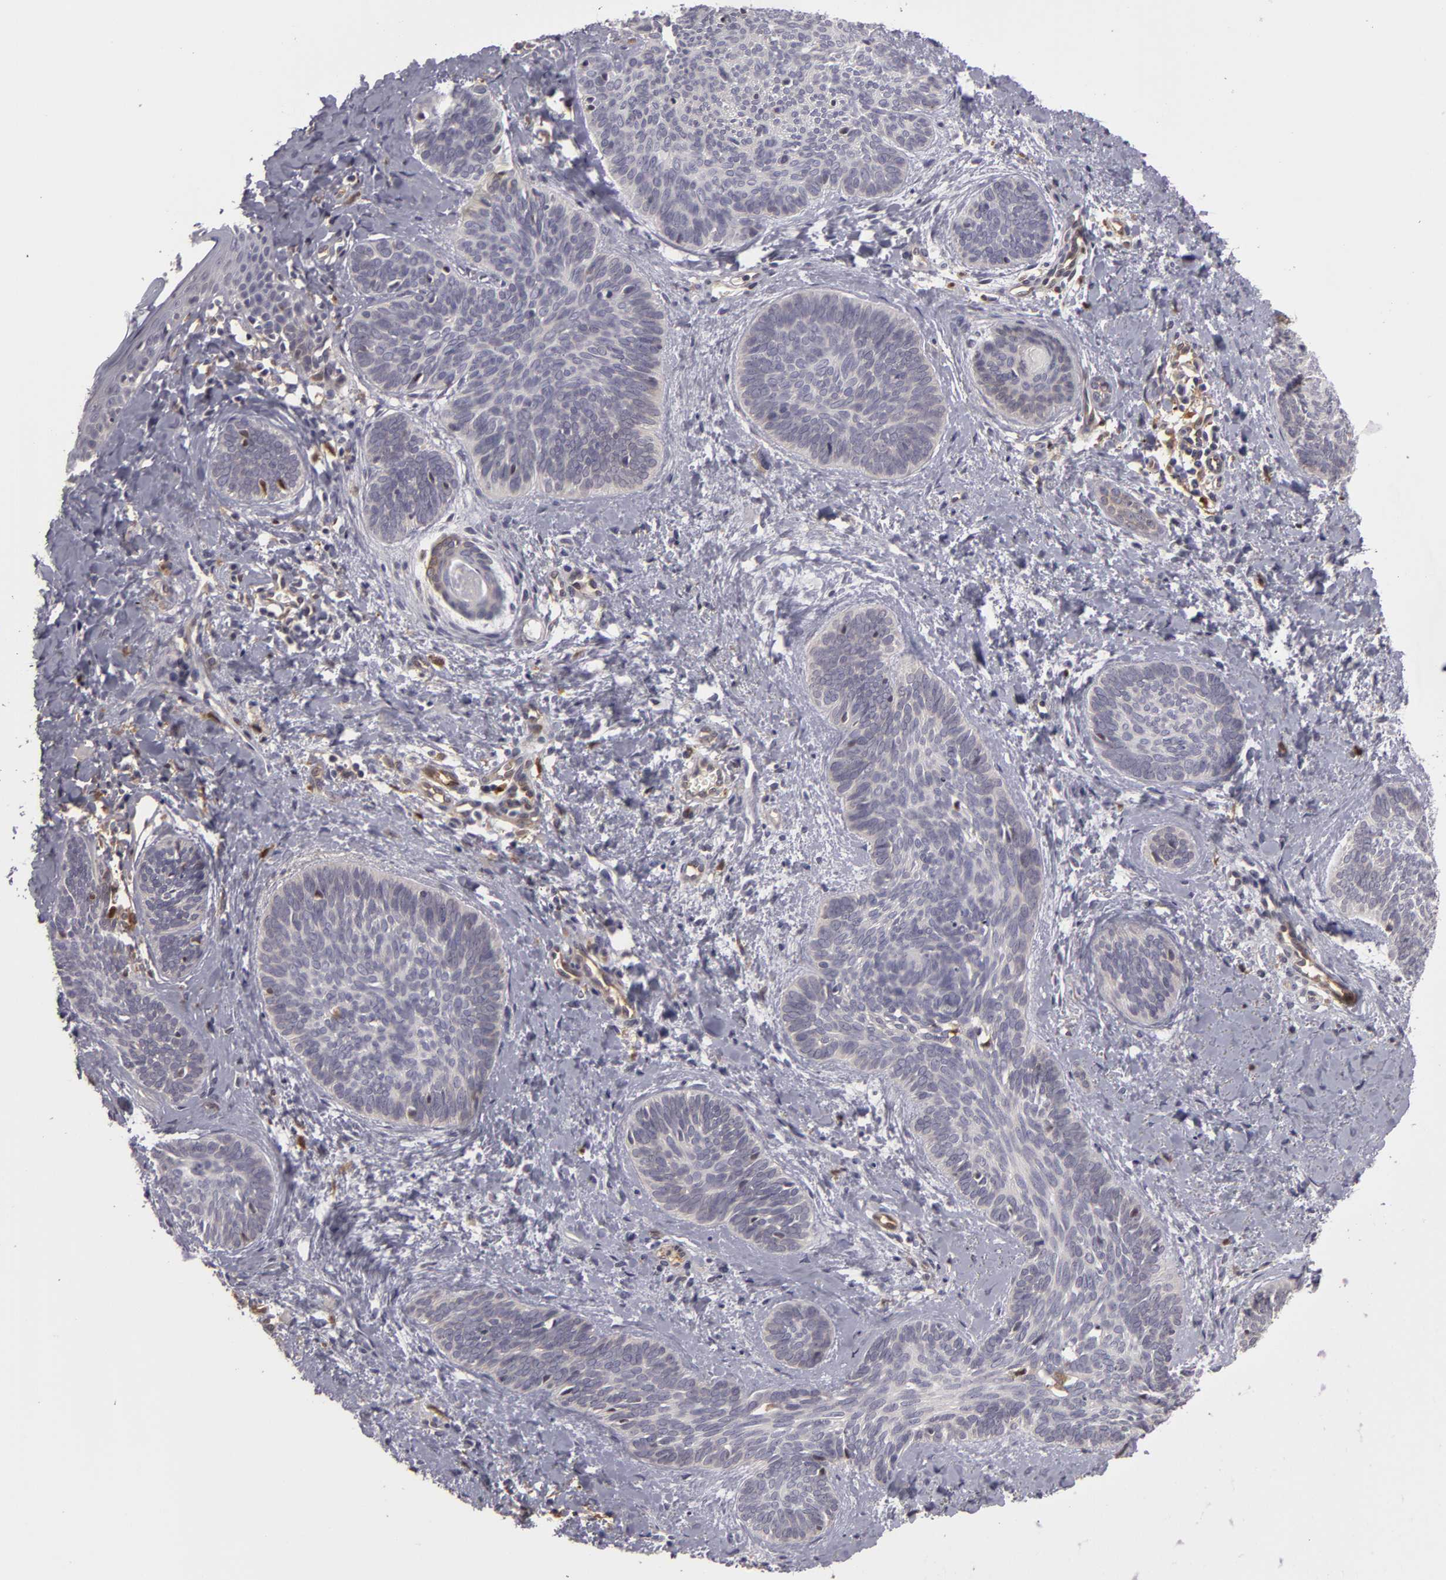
{"staining": {"intensity": "negative", "quantity": "none", "location": "none"}, "tissue": "skin cancer", "cell_type": "Tumor cells", "image_type": "cancer", "snomed": [{"axis": "morphology", "description": "Basal cell carcinoma"}, {"axis": "topography", "description": "Skin"}], "caption": "There is no significant staining in tumor cells of skin cancer (basal cell carcinoma). Brightfield microscopy of IHC stained with DAB (3,3'-diaminobenzidine) (brown) and hematoxylin (blue), captured at high magnification.", "gene": "ZNF229", "patient": {"sex": "female", "age": 81}}